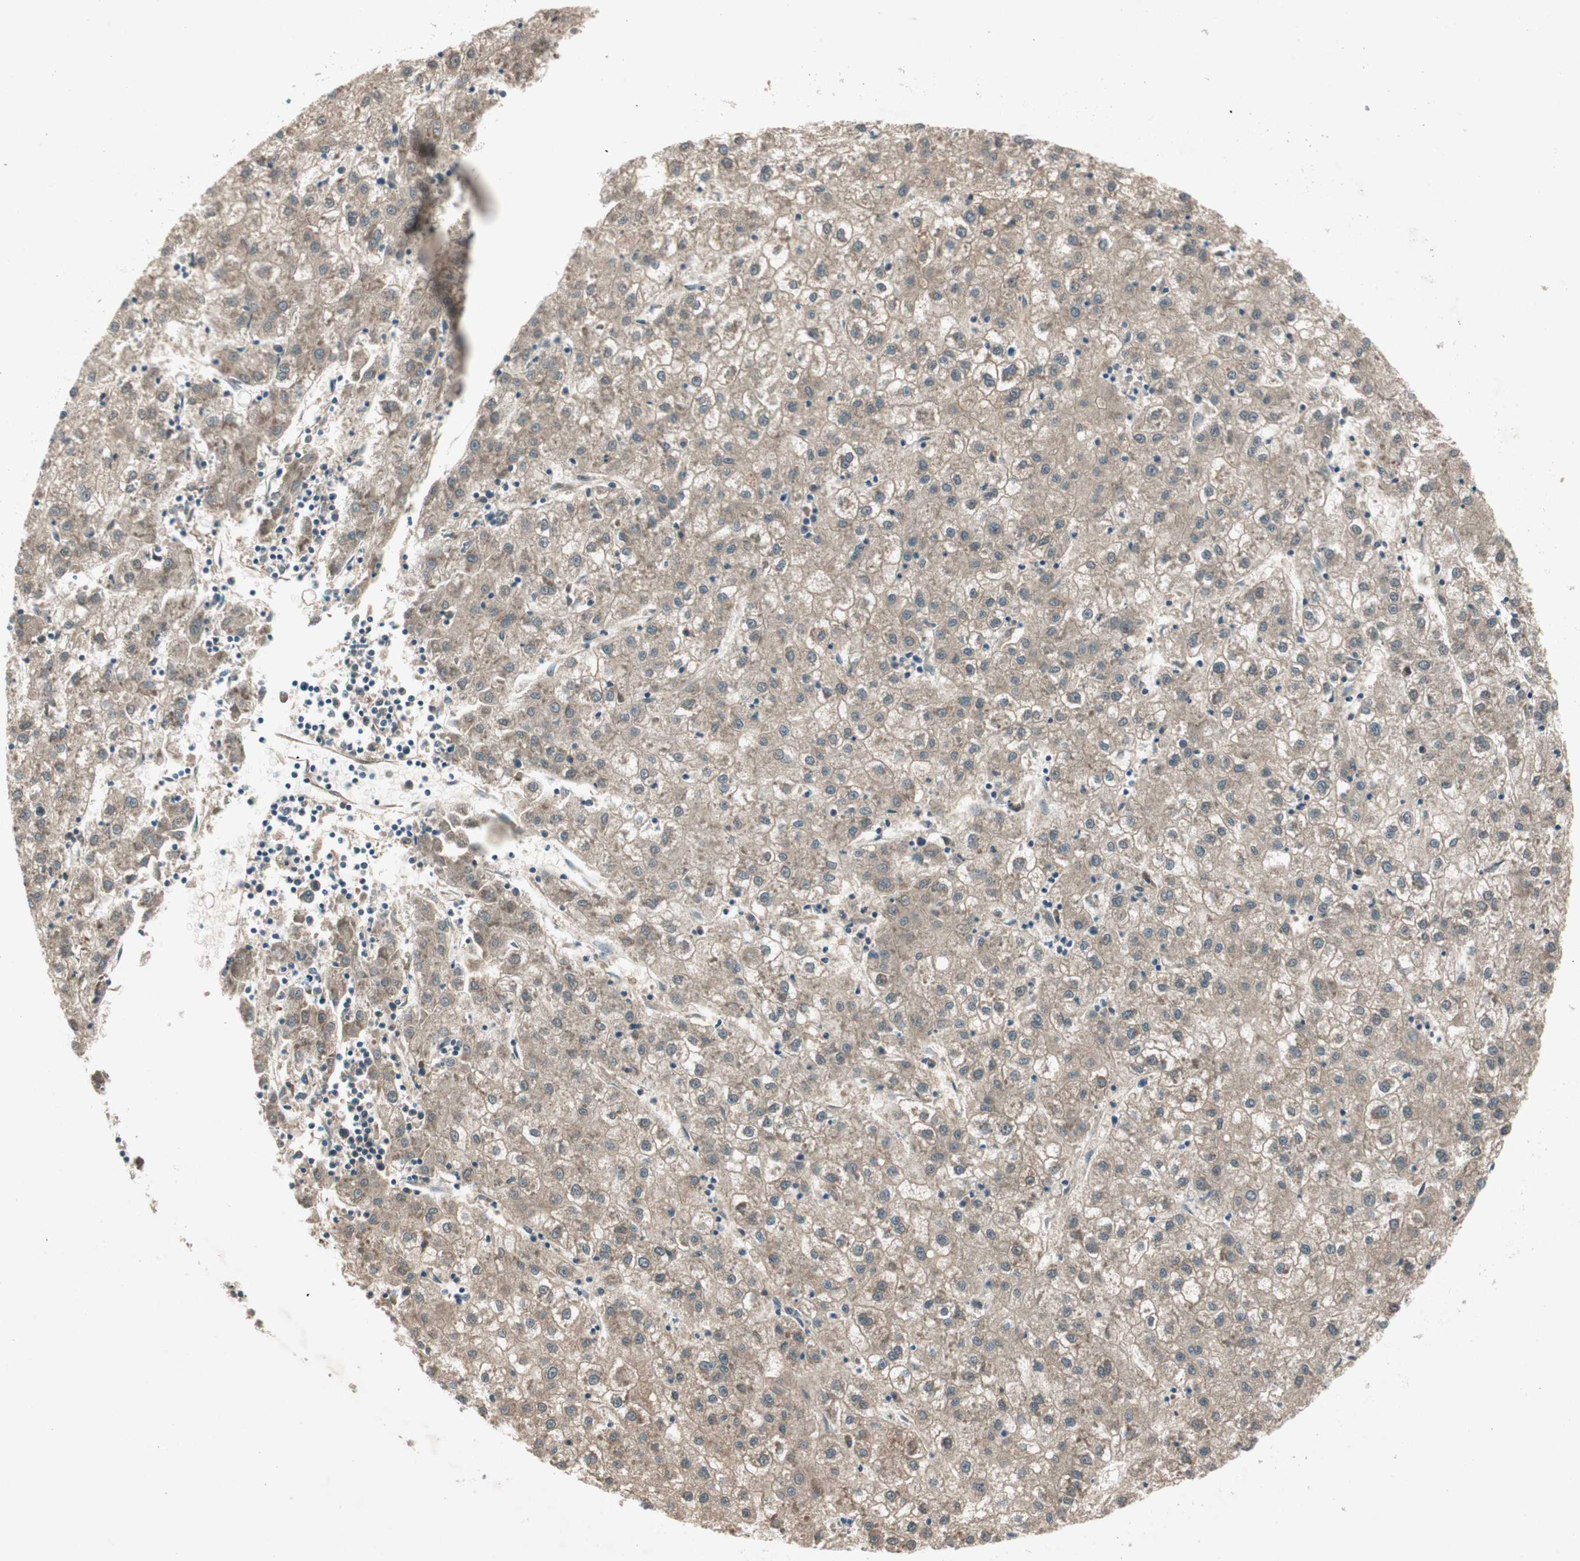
{"staining": {"intensity": "moderate", "quantity": ">75%", "location": "cytoplasmic/membranous"}, "tissue": "liver cancer", "cell_type": "Tumor cells", "image_type": "cancer", "snomed": [{"axis": "morphology", "description": "Carcinoma, Hepatocellular, NOS"}, {"axis": "topography", "description": "Liver"}], "caption": "Human liver cancer stained with a brown dye displays moderate cytoplasmic/membranous positive staining in approximately >75% of tumor cells.", "gene": "NCLN", "patient": {"sex": "male", "age": 72}}